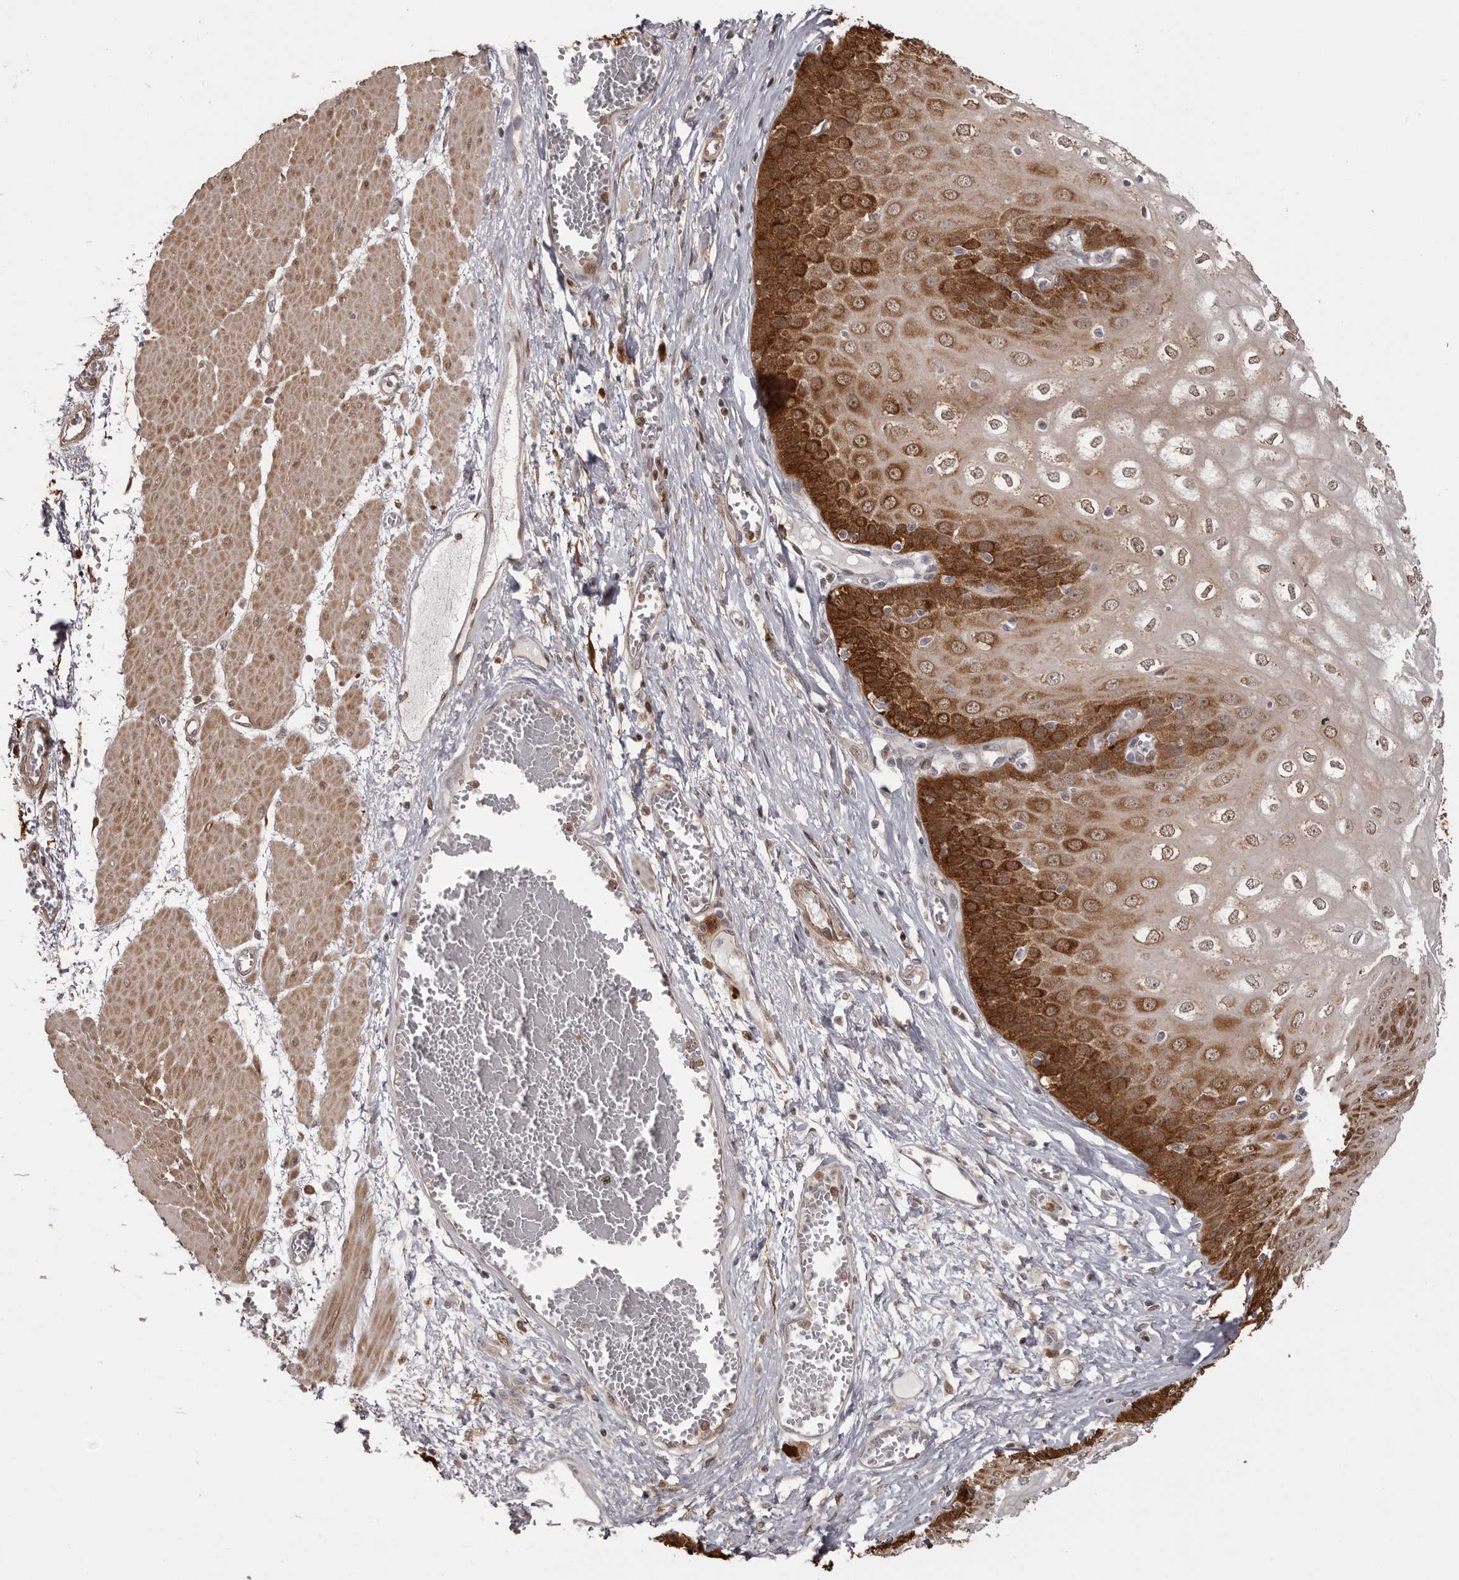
{"staining": {"intensity": "strong", "quantity": ">75%", "location": "cytoplasmic/membranous,nuclear"}, "tissue": "esophagus", "cell_type": "Squamous epithelial cells", "image_type": "normal", "snomed": [{"axis": "morphology", "description": "Normal tissue, NOS"}, {"axis": "topography", "description": "Esophagus"}], "caption": "A brown stain shows strong cytoplasmic/membranous,nuclear positivity of a protein in squamous epithelial cells of unremarkable esophagus.", "gene": "GFOD1", "patient": {"sex": "male", "age": 60}}